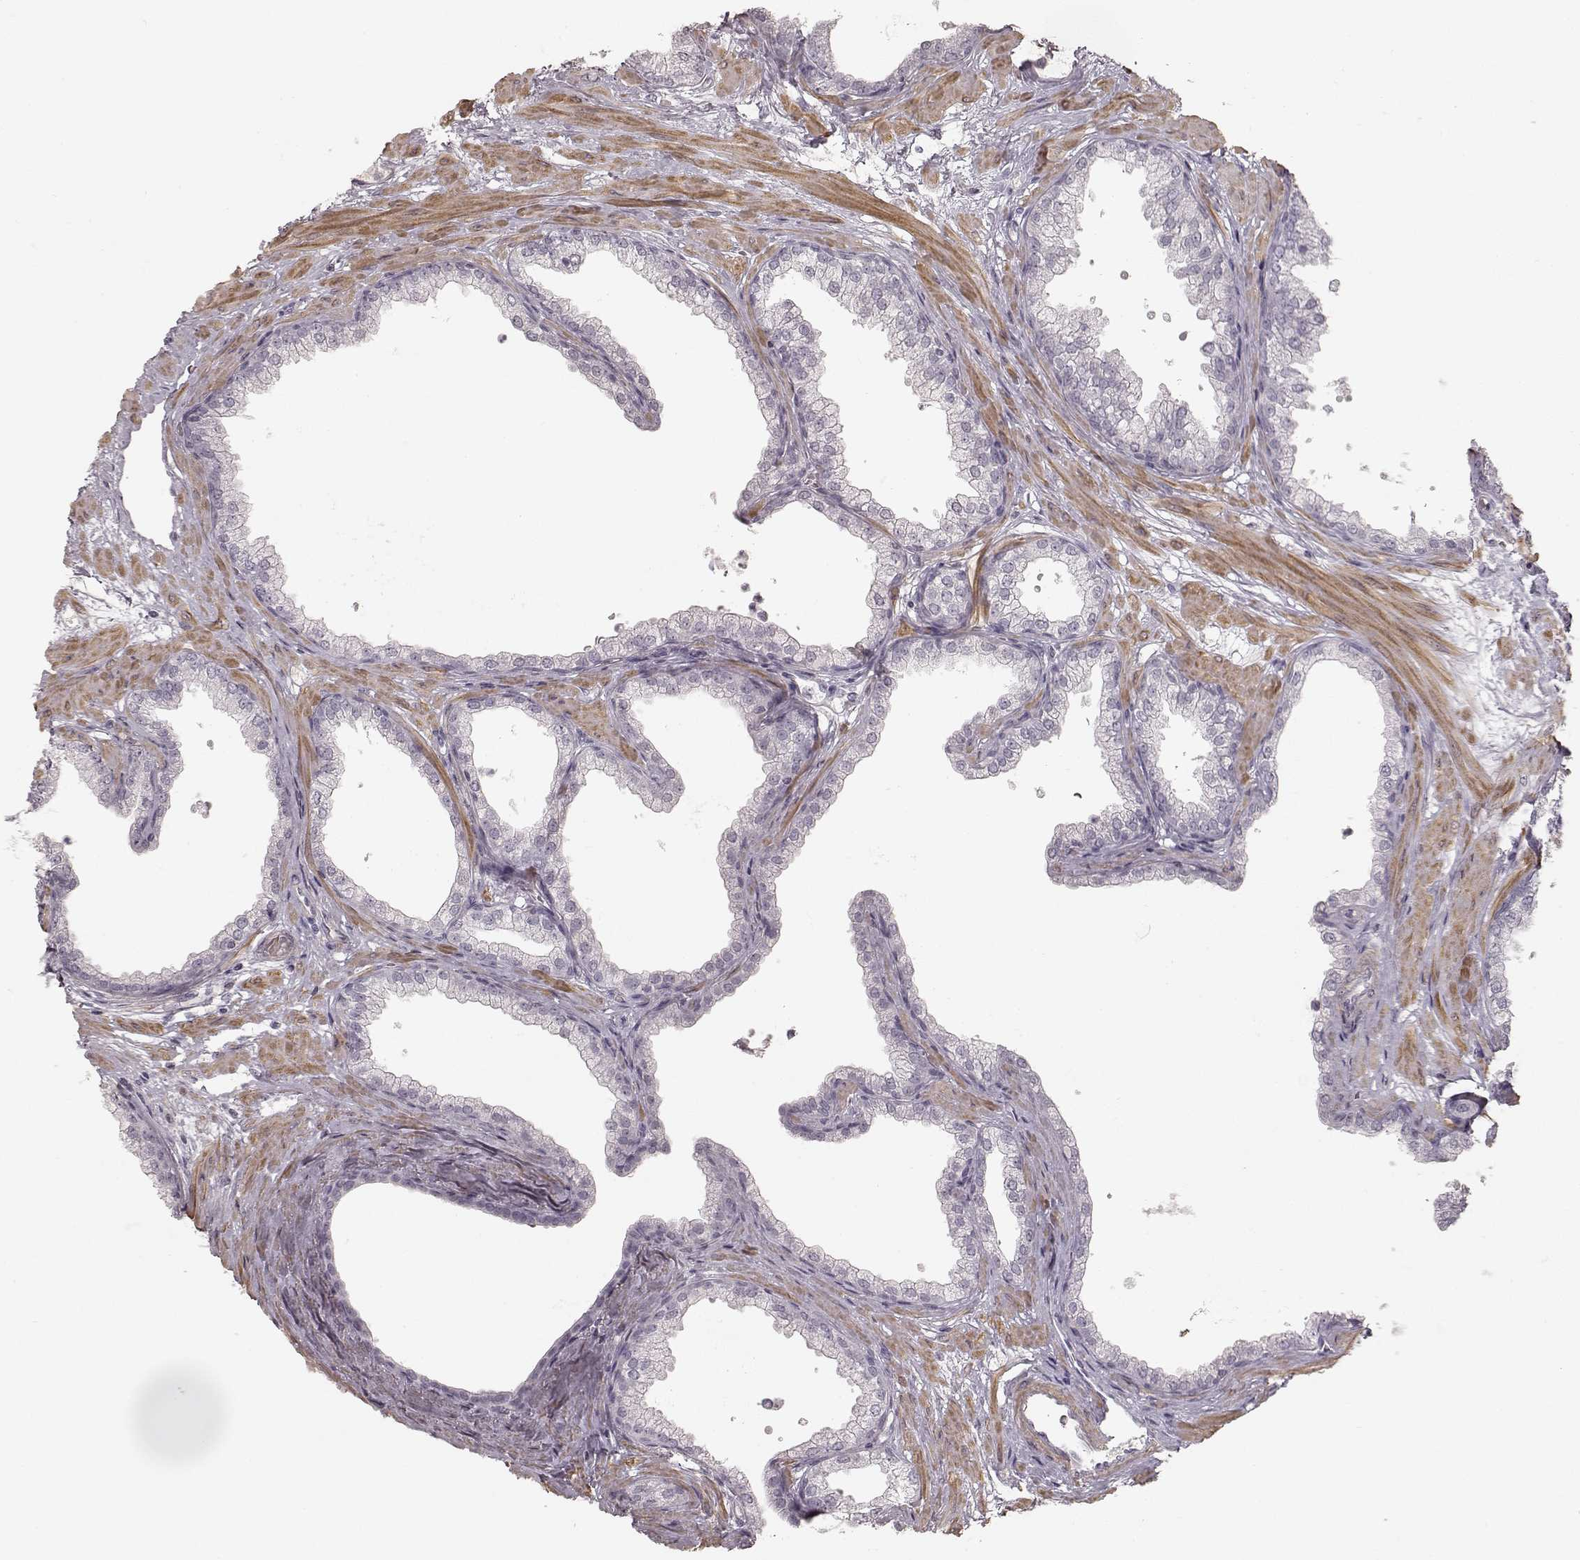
{"staining": {"intensity": "negative", "quantity": "none", "location": "none"}, "tissue": "prostate", "cell_type": "Glandular cells", "image_type": "normal", "snomed": [{"axis": "morphology", "description": "Normal tissue, NOS"}, {"axis": "topography", "description": "Prostate"}], "caption": "A histopathology image of prostate stained for a protein reveals no brown staining in glandular cells.", "gene": "PRLHR", "patient": {"sex": "male", "age": 37}}